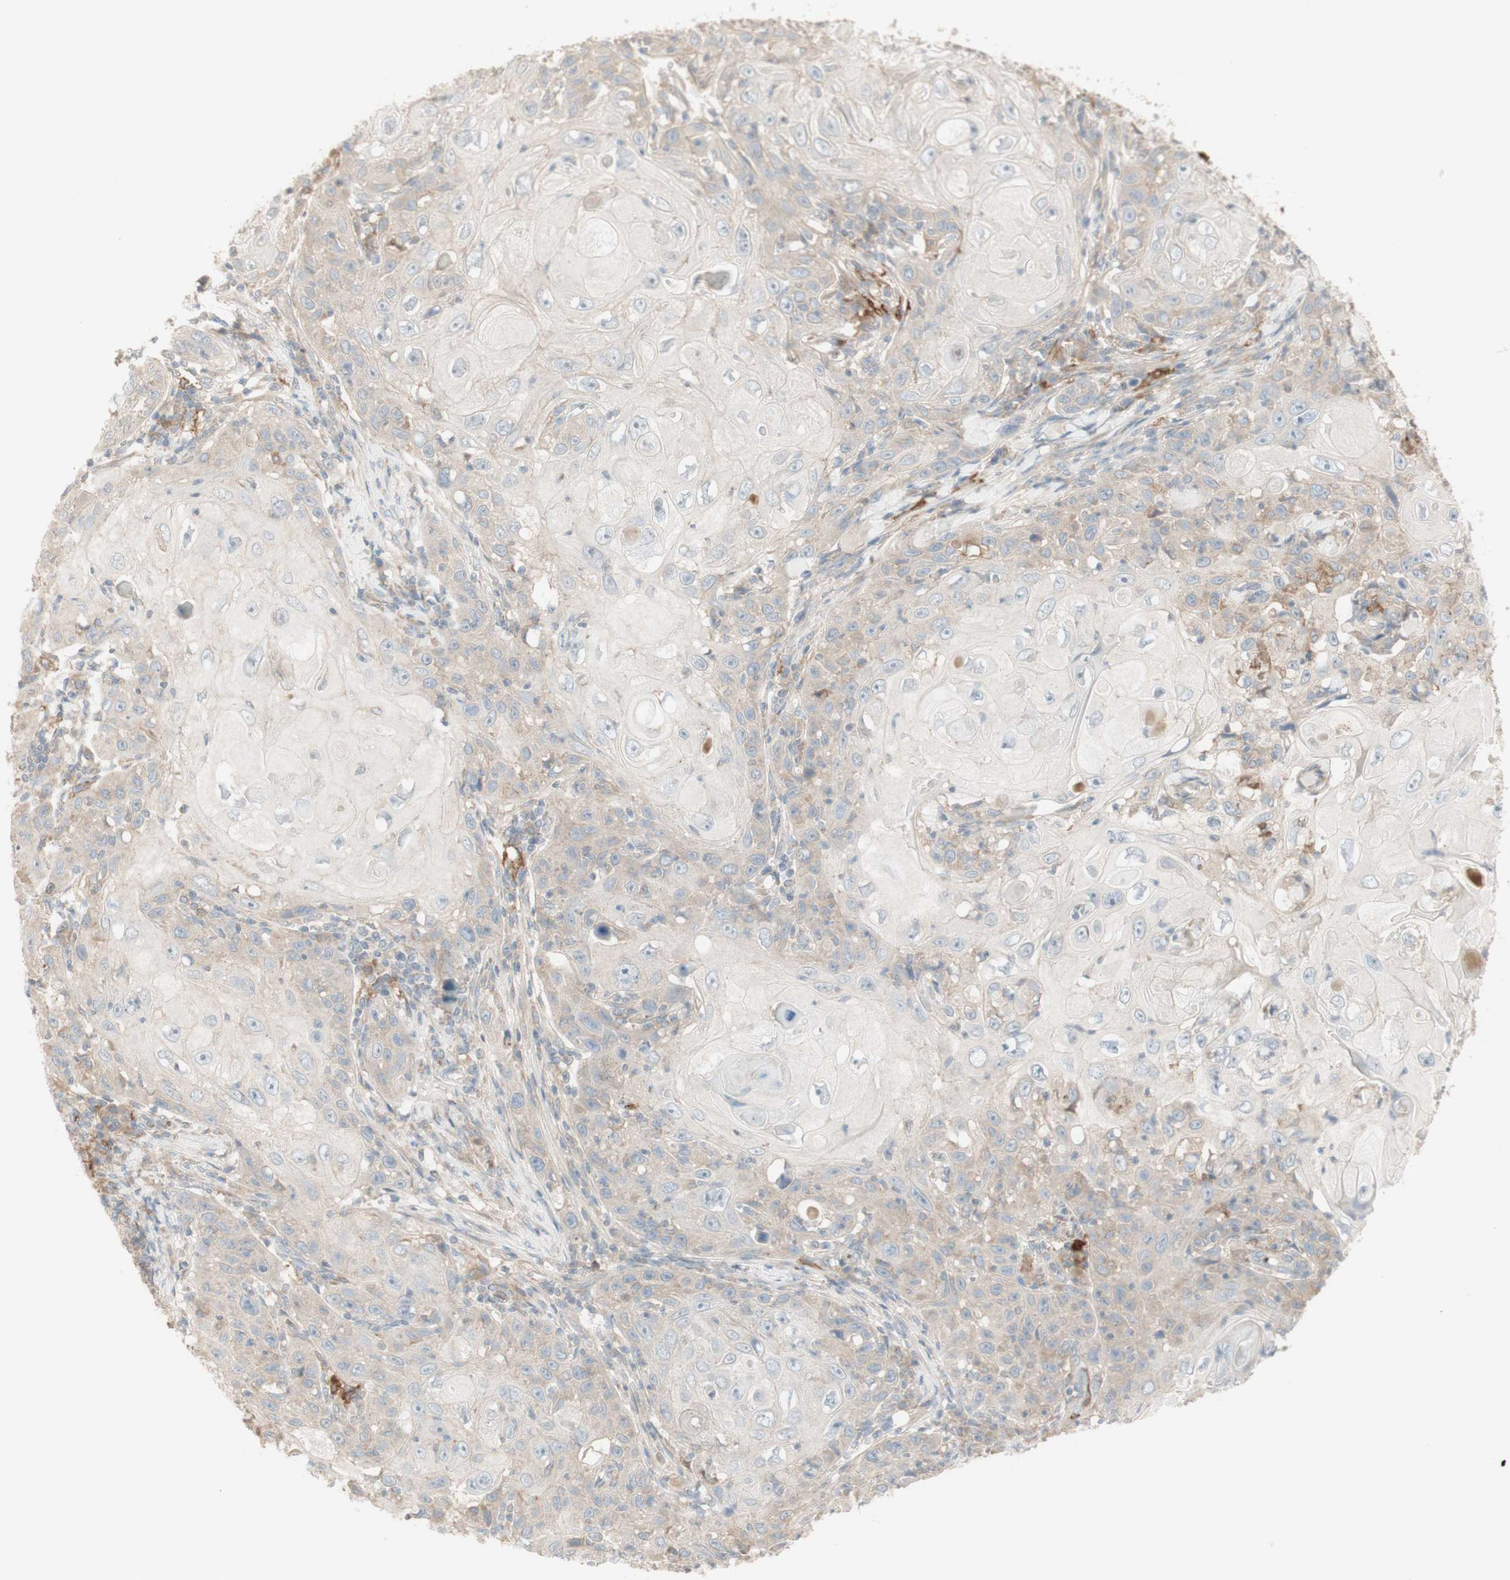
{"staining": {"intensity": "weak", "quantity": "25%-75%", "location": "cytoplasmic/membranous"}, "tissue": "skin cancer", "cell_type": "Tumor cells", "image_type": "cancer", "snomed": [{"axis": "morphology", "description": "Squamous cell carcinoma, NOS"}, {"axis": "topography", "description": "Skin"}], "caption": "DAB (3,3'-diaminobenzidine) immunohistochemical staining of human skin squamous cell carcinoma shows weak cytoplasmic/membranous protein expression in approximately 25%-75% of tumor cells.", "gene": "PTGER4", "patient": {"sex": "female", "age": 88}}